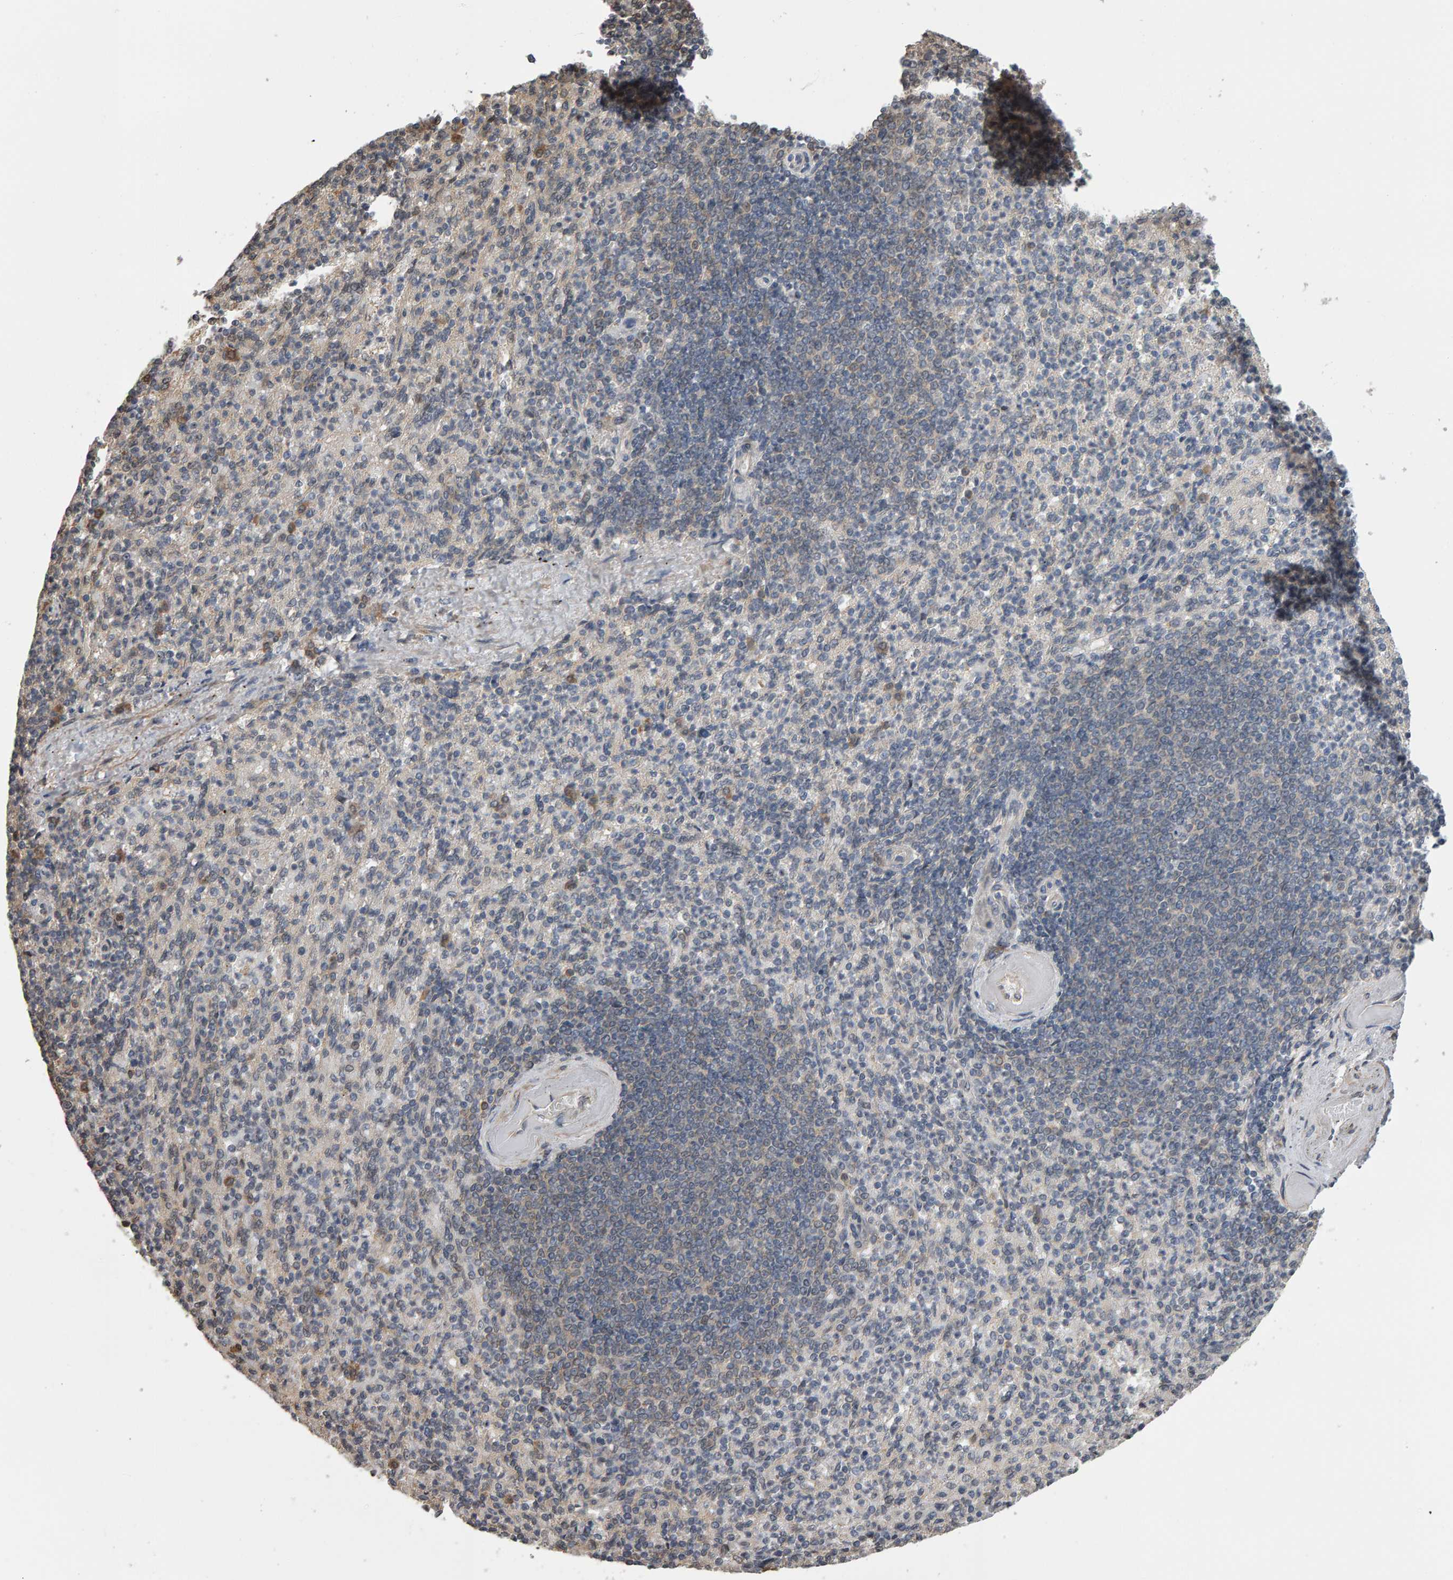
{"staining": {"intensity": "moderate", "quantity": "<25%", "location": "cytoplasmic/membranous"}, "tissue": "spleen", "cell_type": "Cells in red pulp", "image_type": "normal", "snomed": [{"axis": "morphology", "description": "Normal tissue, NOS"}, {"axis": "topography", "description": "Spleen"}], "caption": "This histopathology image displays unremarkable spleen stained with IHC to label a protein in brown. The cytoplasmic/membranous of cells in red pulp show moderate positivity for the protein. Nuclei are counter-stained blue.", "gene": "COASY", "patient": {"sex": "female", "age": 74}}